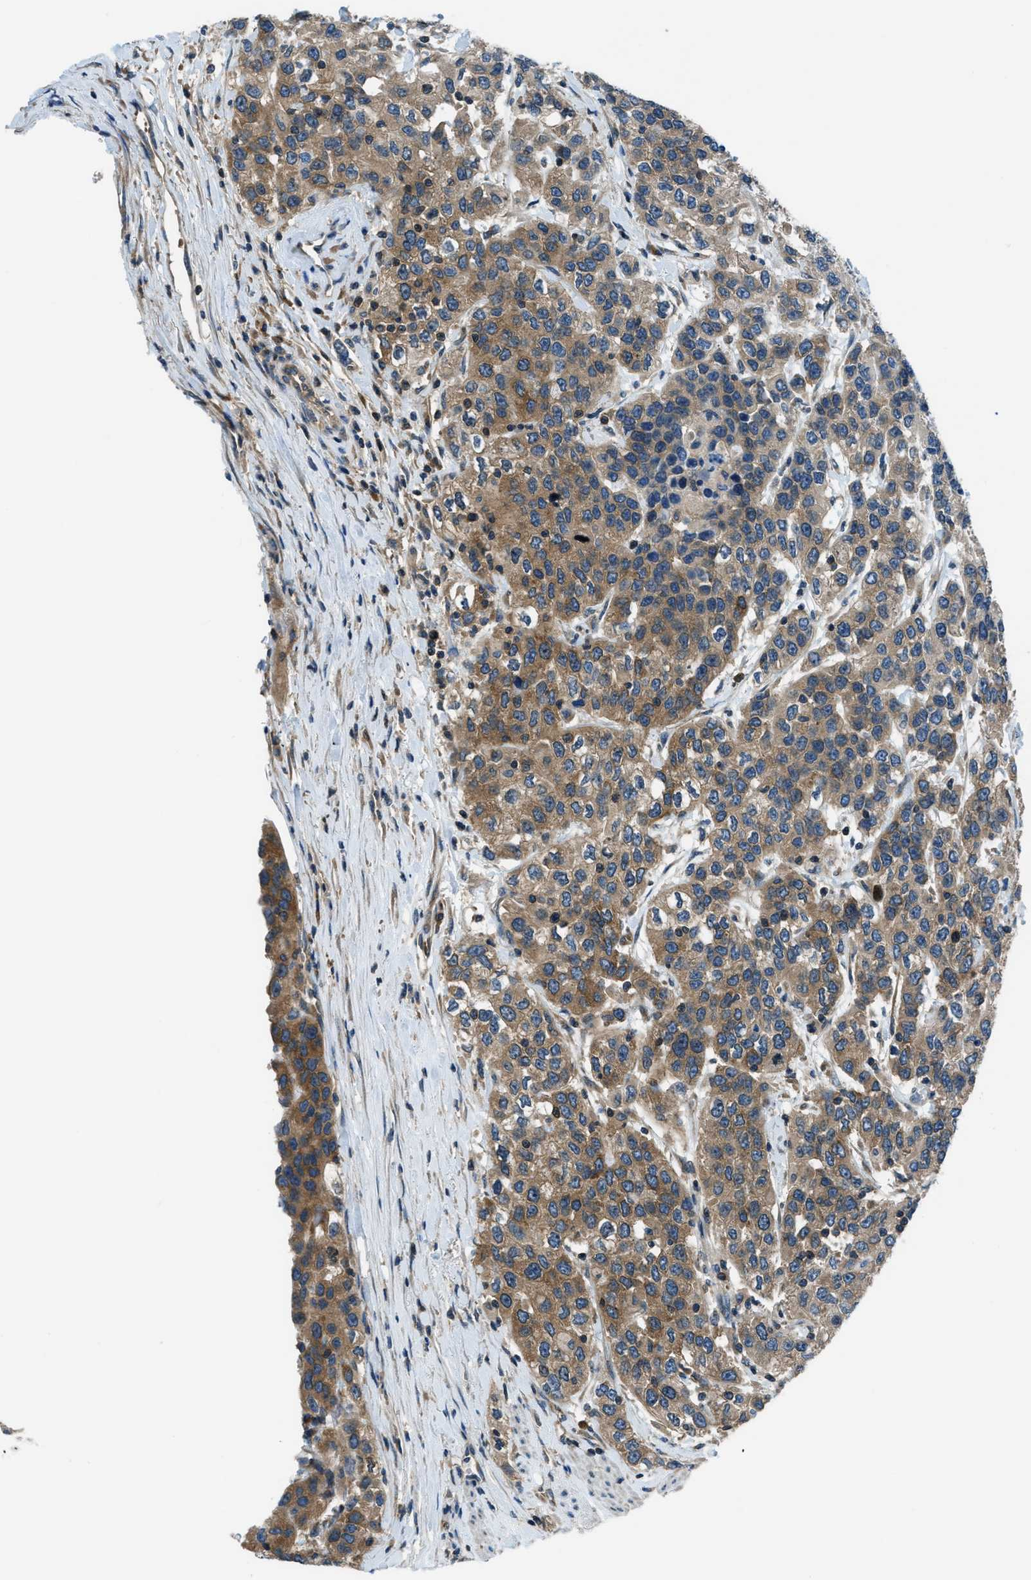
{"staining": {"intensity": "moderate", "quantity": ">75%", "location": "cytoplasmic/membranous"}, "tissue": "urothelial cancer", "cell_type": "Tumor cells", "image_type": "cancer", "snomed": [{"axis": "morphology", "description": "Urothelial carcinoma, High grade"}, {"axis": "topography", "description": "Urinary bladder"}], "caption": "Protein staining reveals moderate cytoplasmic/membranous staining in about >75% of tumor cells in urothelial cancer.", "gene": "ARFGAP2", "patient": {"sex": "female", "age": 80}}